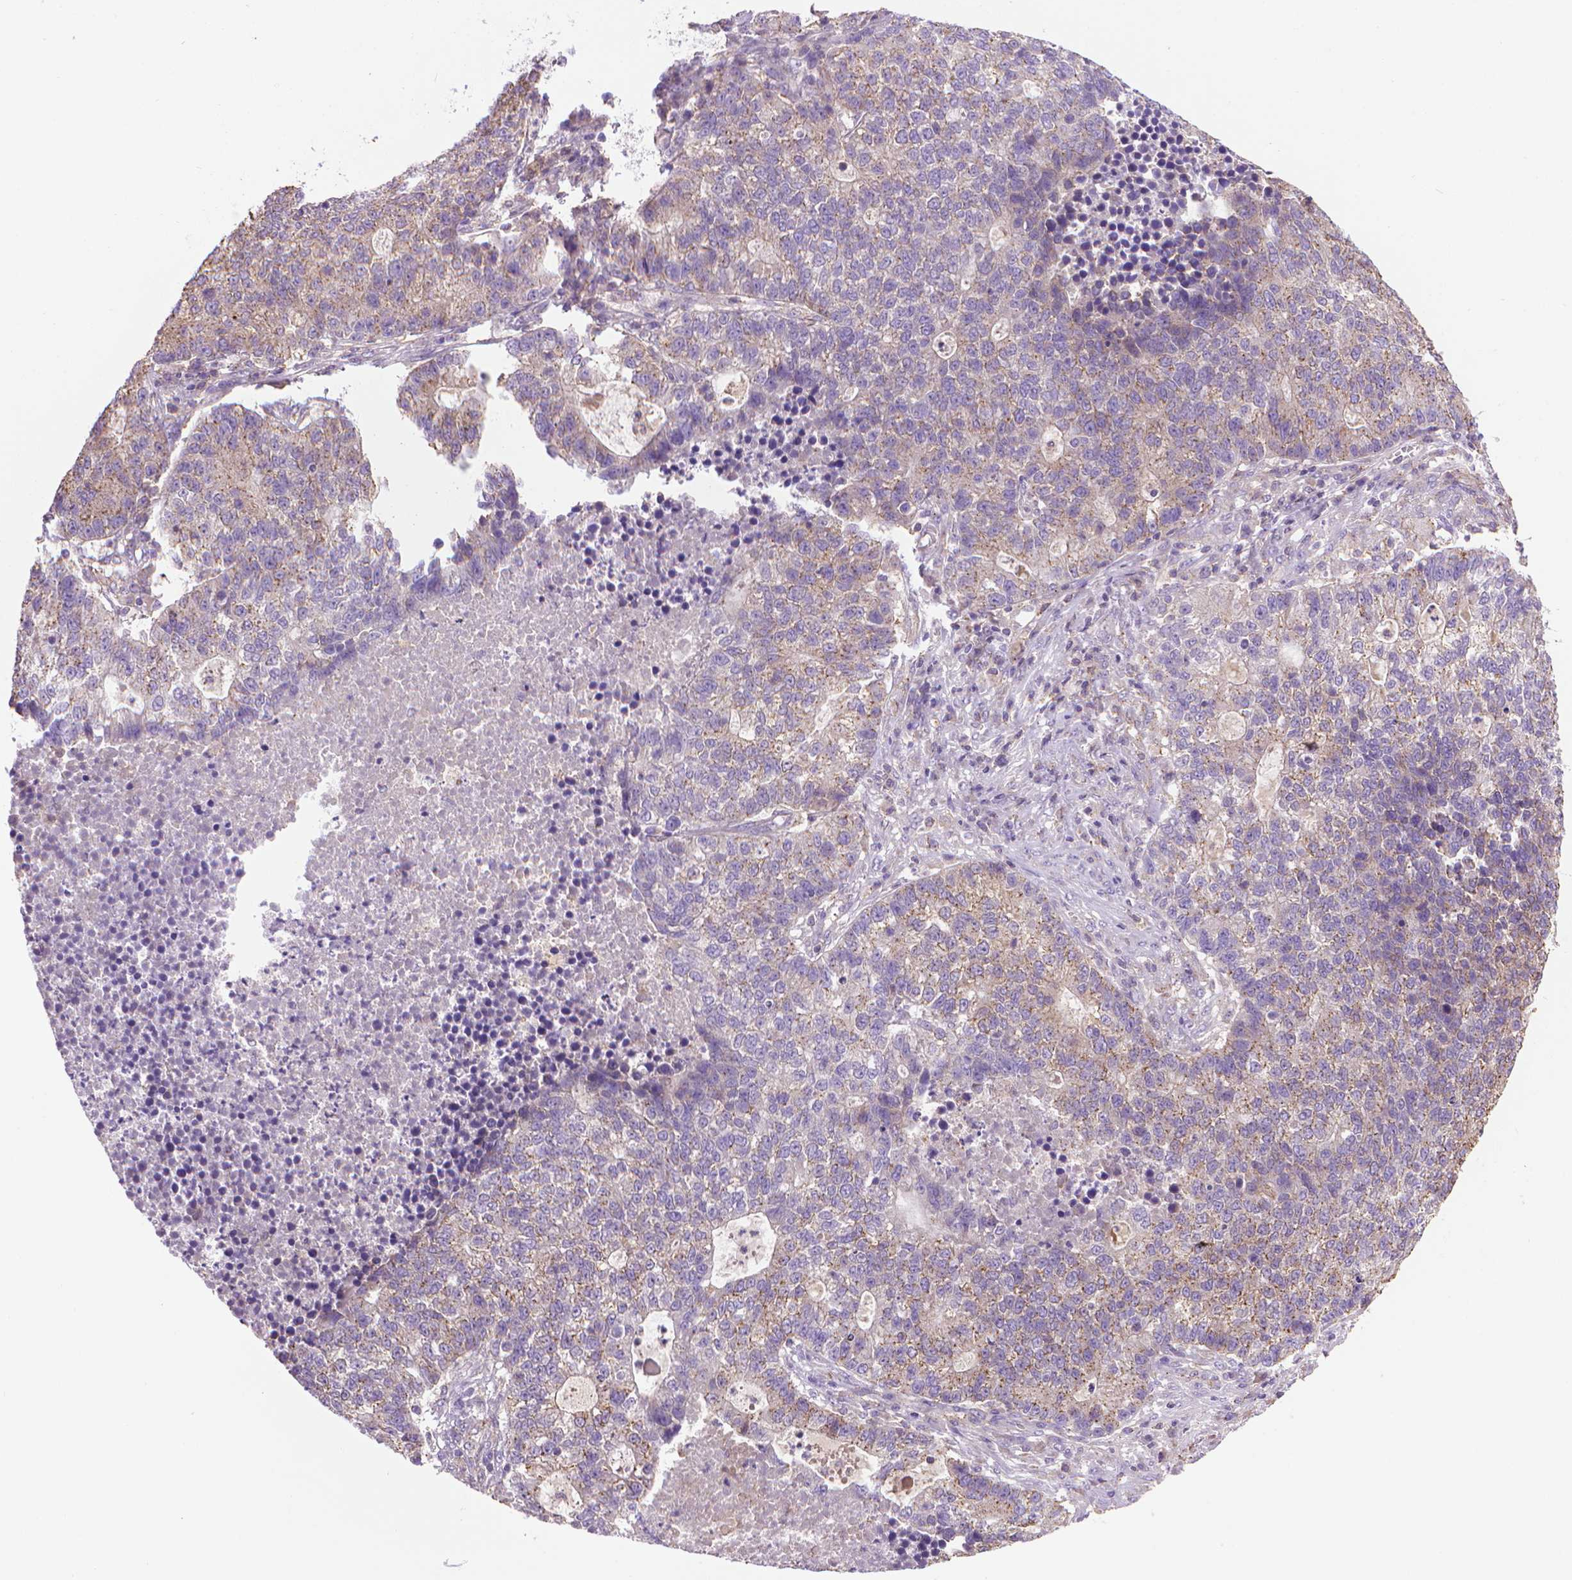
{"staining": {"intensity": "weak", "quantity": "<25%", "location": "cytoplasmic/membranous"}, "tissue": "lung cancer", "cell_type": "Tumor cells", "image_type": "cancer", "snomed": [{"axis": "morphology", "description": "Adenocarcinoma, NOS"}, {"axis": "topography", "description": "Lung"}], "caption": "Tumor cells show no significant expression in lung cancer.", "gene": "SLC51B", "patient": {"sex": "male", "age": 57}}